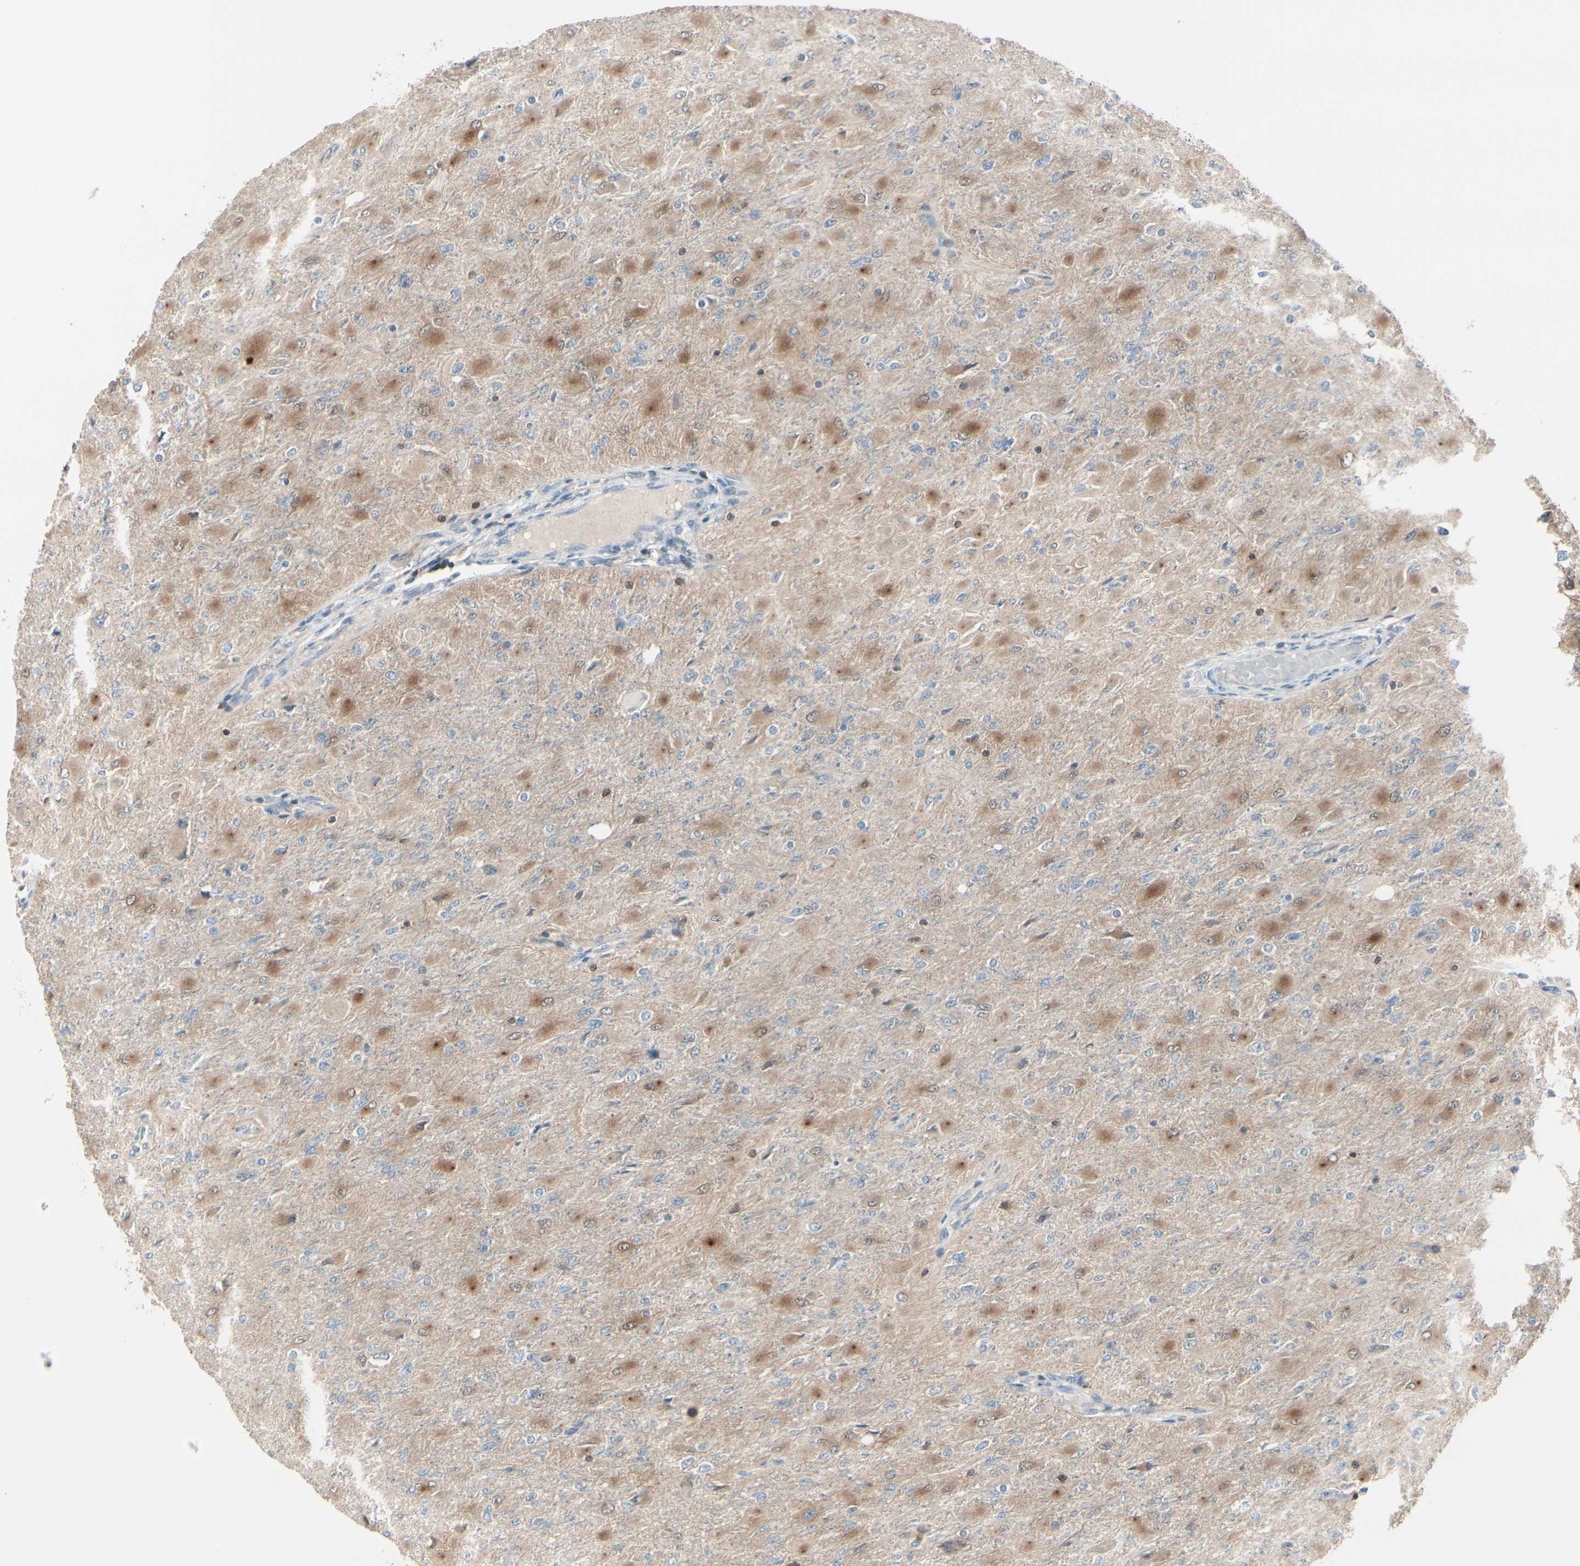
{"staining": {"intensity": "moderate", "quantity": ">75%", "location": "cytoplasmic/membranous"}, "tissue": "glioma", "cell_type": "Tumor cells", "image_type": "cancer", "snomed": [{"axis": "morphology", "description": "Glioma, malignant, High grade"}, {"axis": "topography", "description": "Cerebral cortex"}], "caption": "Approximately >75% of tumor cells in human malignant high-grade glioma show moderate cytoplasmic/membranous protein positivity as visualized by brown immunohistochemical staining.", "gene": "SLC9A3R1", "patient": {"sex": "female", "age": 36}}